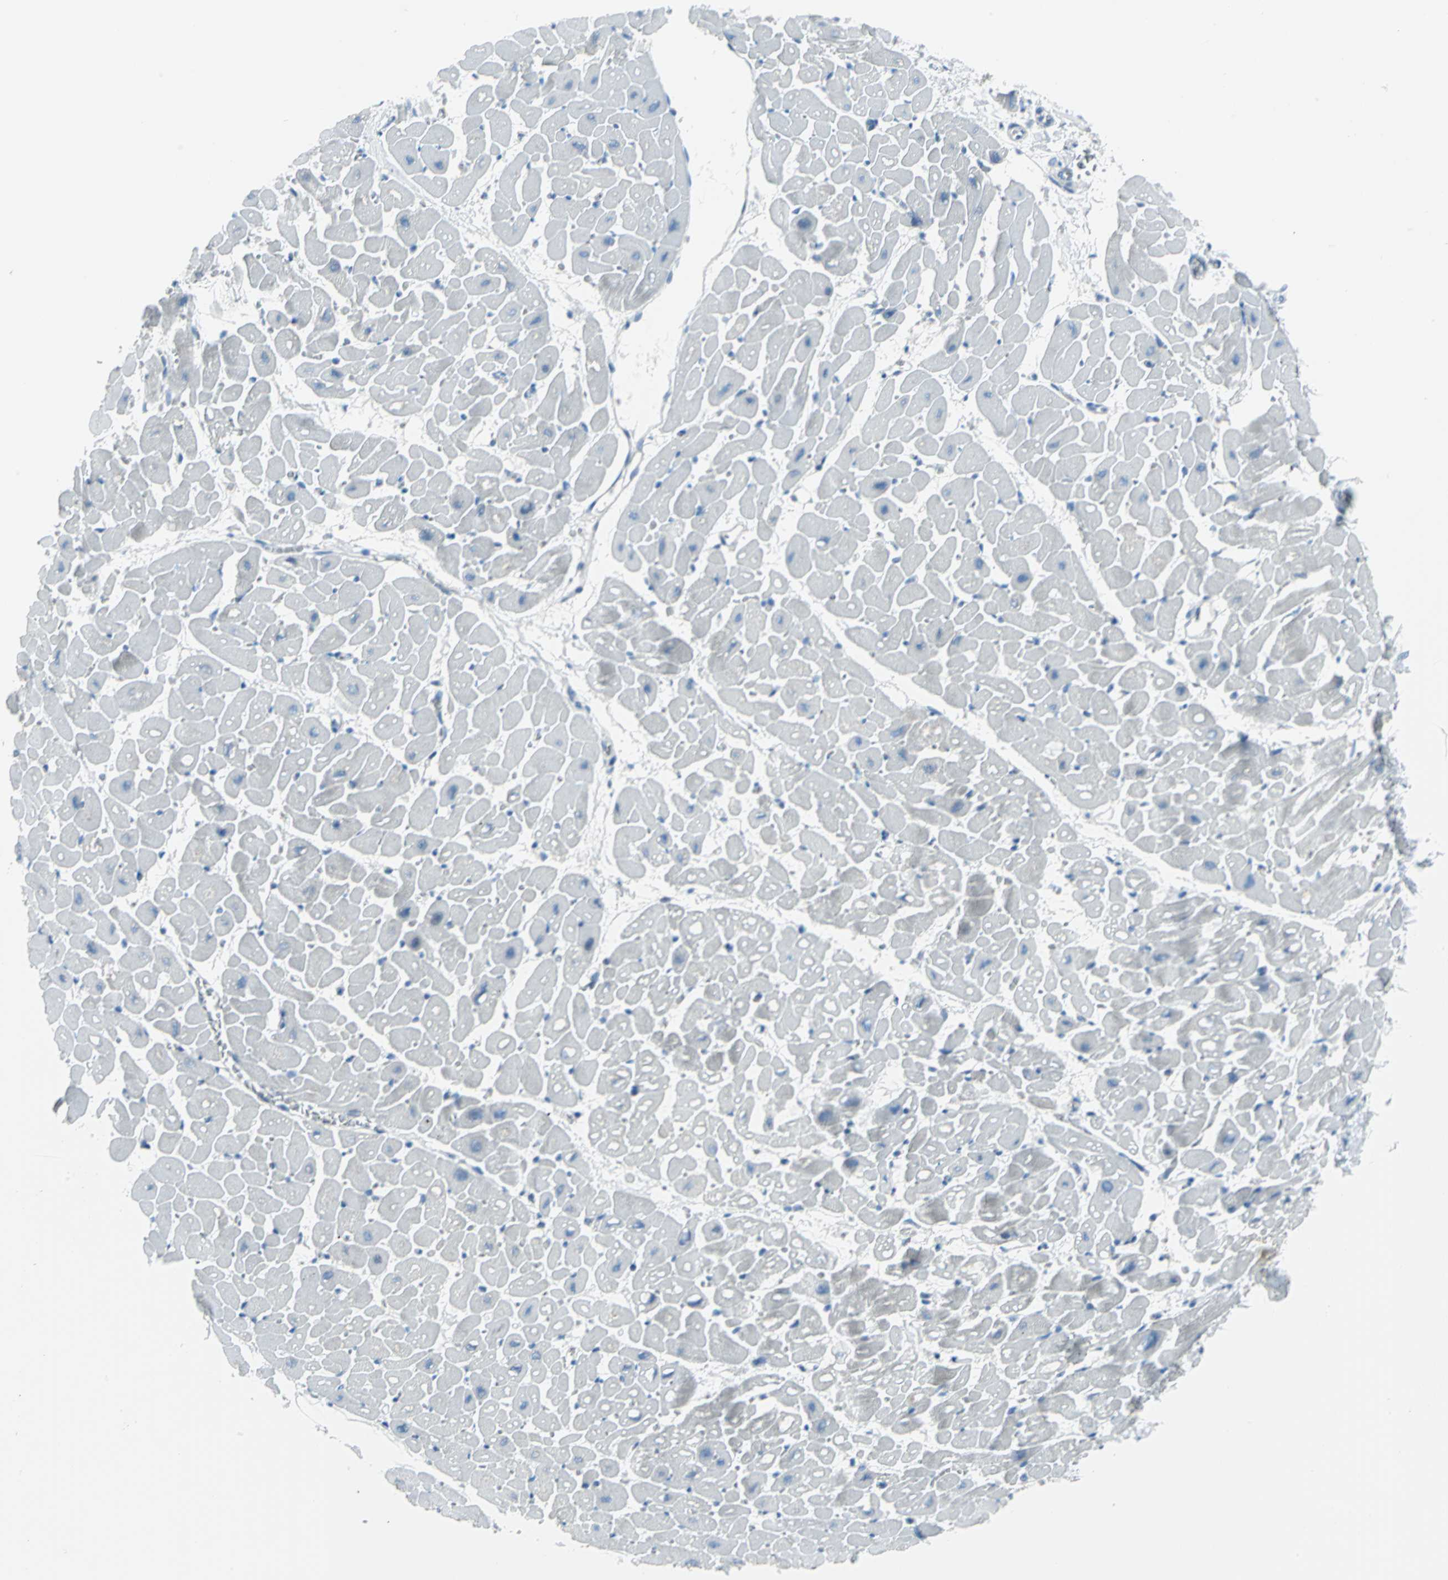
{"staining": {"intensity": "negative", "quantity": "none", "location": "none"}, "tissue": "heart muscle", "cell_type": "Cardiomyocytes", "image_type": "normal", "snomed": [{"axis": "morphology", "description": "Normal tissue, NOS"}, {"axis": "topography", "description": "Heart"}], "caption": "The photomicrograph reveals no significant expression in cardiomyocytes of heart muscle.", "gene": "DNAI2", "patient": {"sex": "male", "age": 45}}